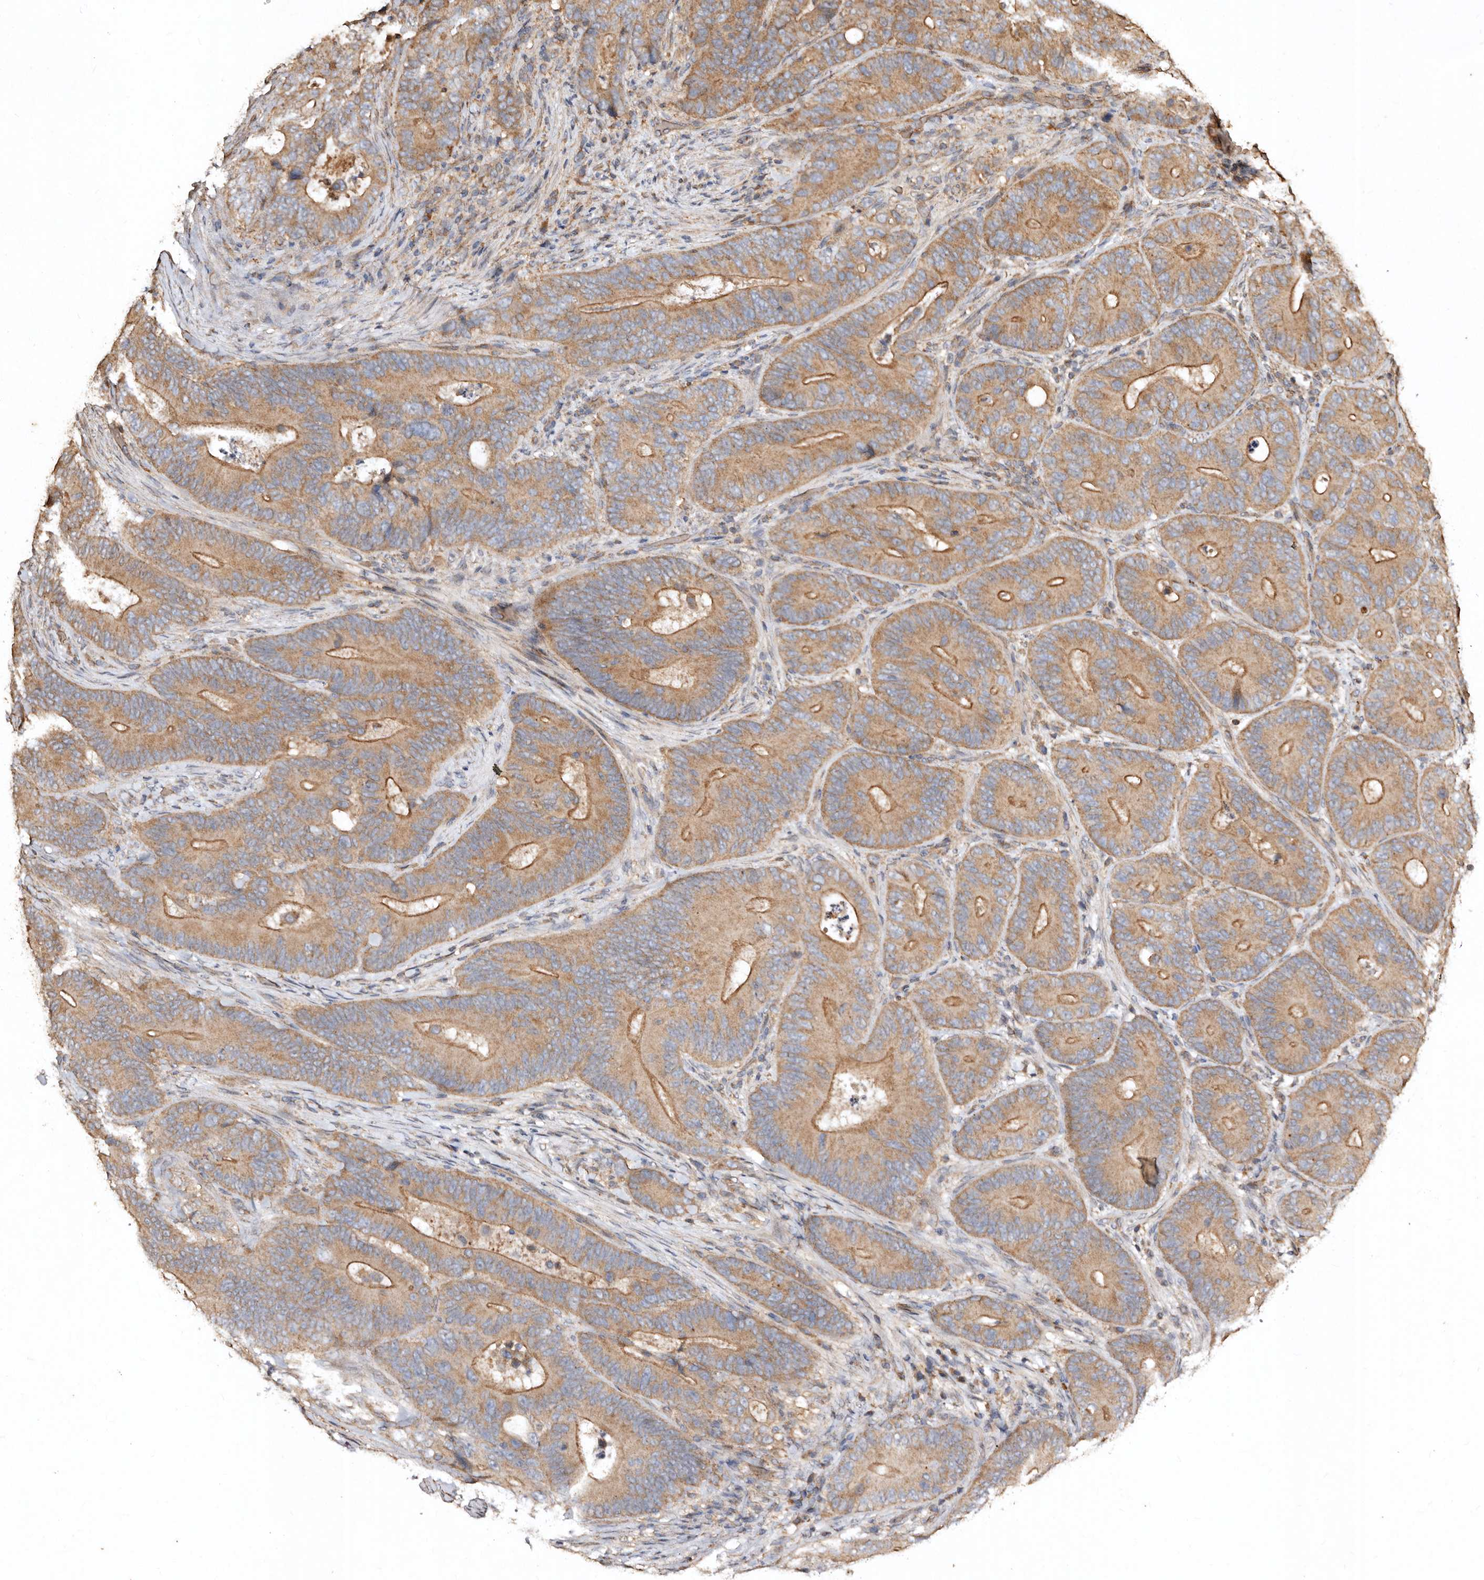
{"staining": {"intensity": "moderate", "quantity": ">75%", "location": "cytoplasmic/membranous"}, "tissue": "colorectal cancer", "cell_type": "Tumor cells", "image_type": "cancer", "snomed": [{"axis": "morphology", "description": "Adenocarcinoma, NOS"}, {"axis": "topography", "description": "Colon"}], "caption": "Tumor cells show medium levels of moderate cytoplasmic/membranous expression in approximately >75% of cells in human adenocarcinoma (colorectal). (brown staining indicates protein expression, while blue staining denotes nuclei).", "gene": "FARS2", "patient": {"sex": "male", "age": 83}}